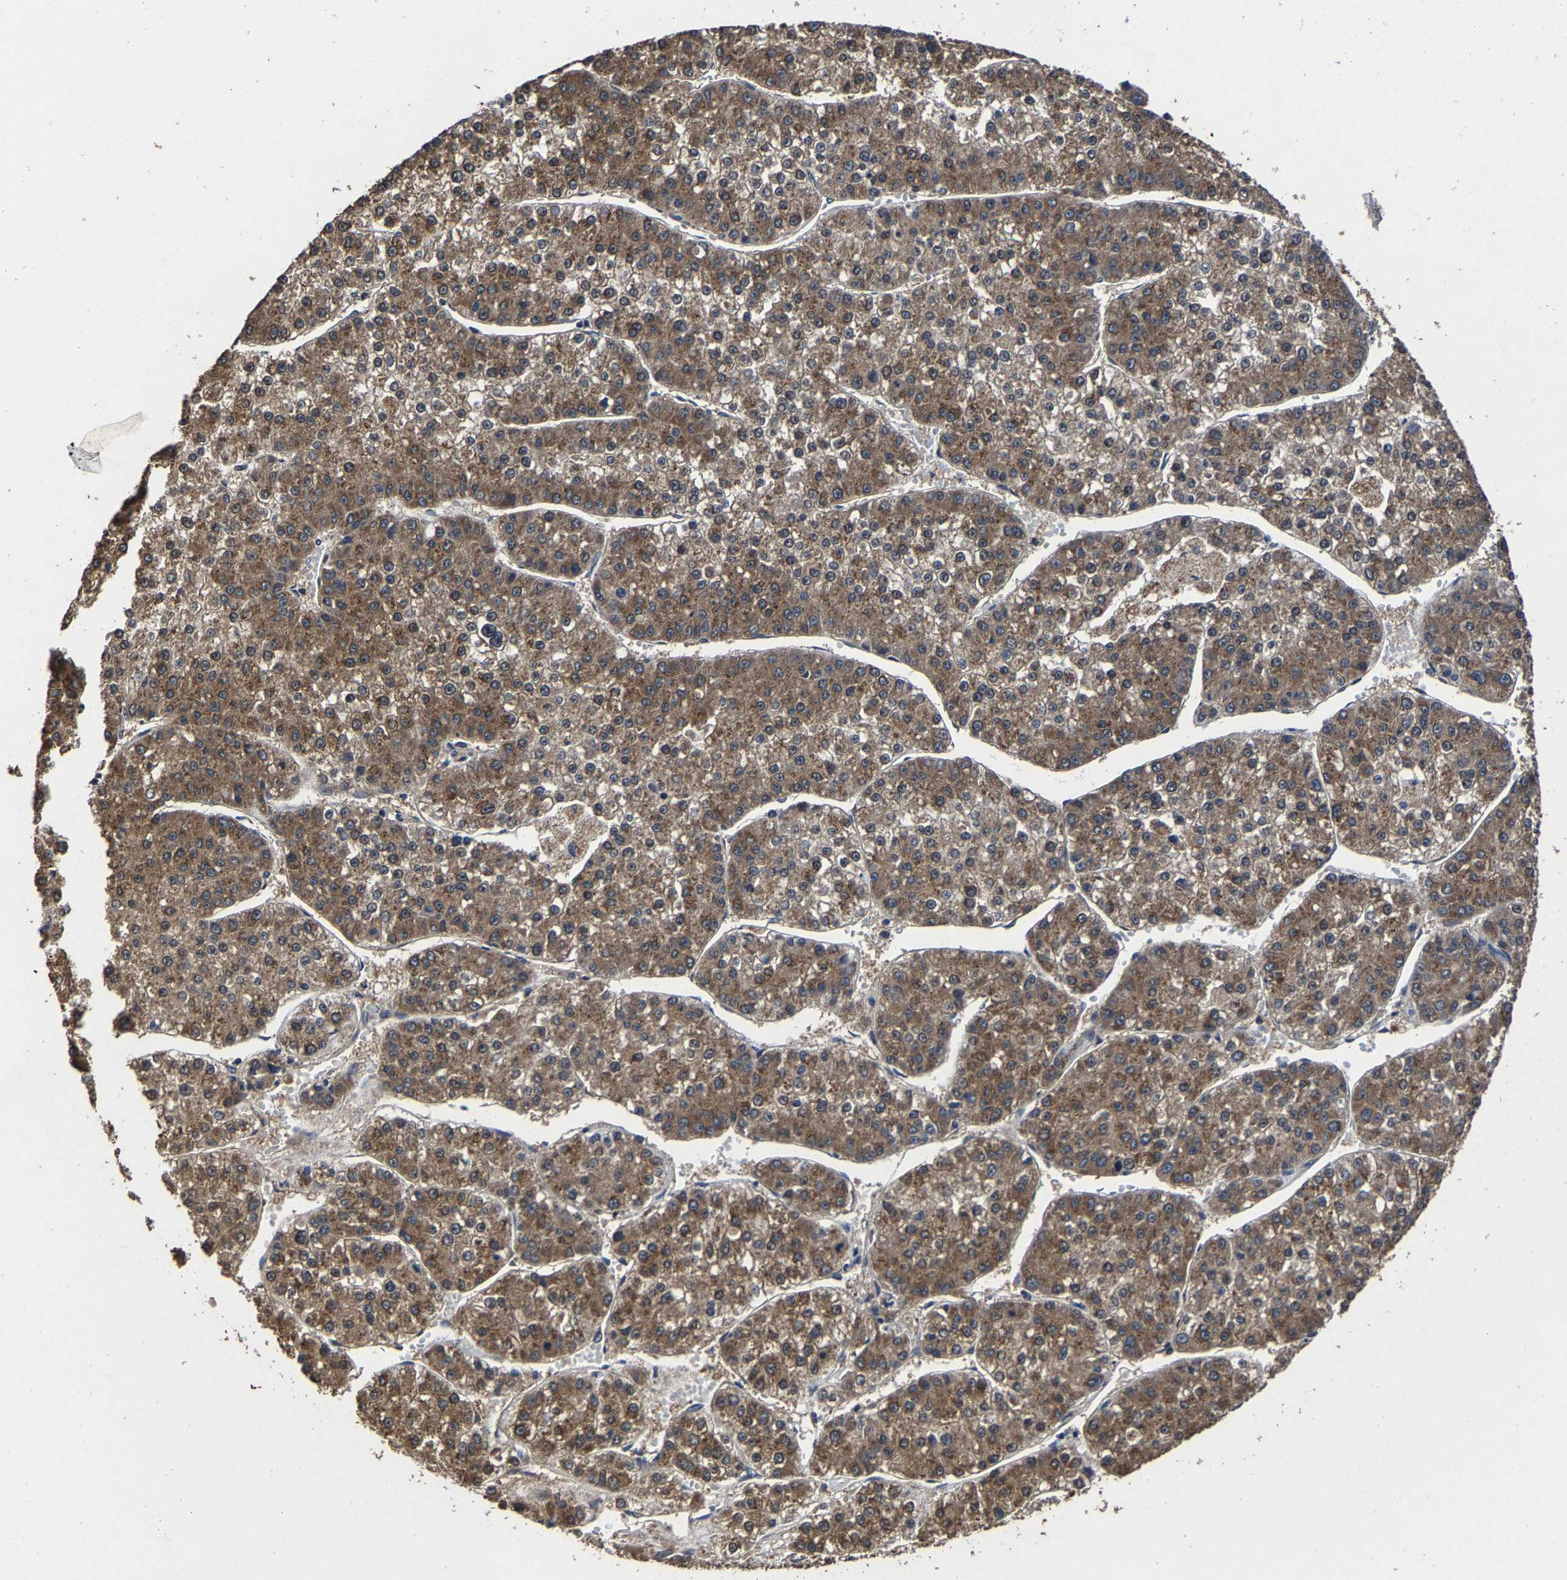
{"staining": {"intensity": "moderate", "quantity": ">75%", "location": "cytoplasmic/membranous"}, "tissue": "liver cancer", "cell_type": "Tumor cells", "image_type": "cancer", "snomed": [{"axis": "morphology", "description": "Carcinoma, Hepatocellular, NOS"}, {"axis": "topography", "description": "Liver"}], "caption": "High-magnification brightfield microscopy of liver cancer (hepatocellular carcinoma) stained with DAB (brown) and counterstained with hematoxylin (blue). tumor cells exhibit moderate cytoplasmic/membranous expression is identified in about>75% of cells.", "gene": "EBAG9", "patient": {"sex": "female", "age": 73}}